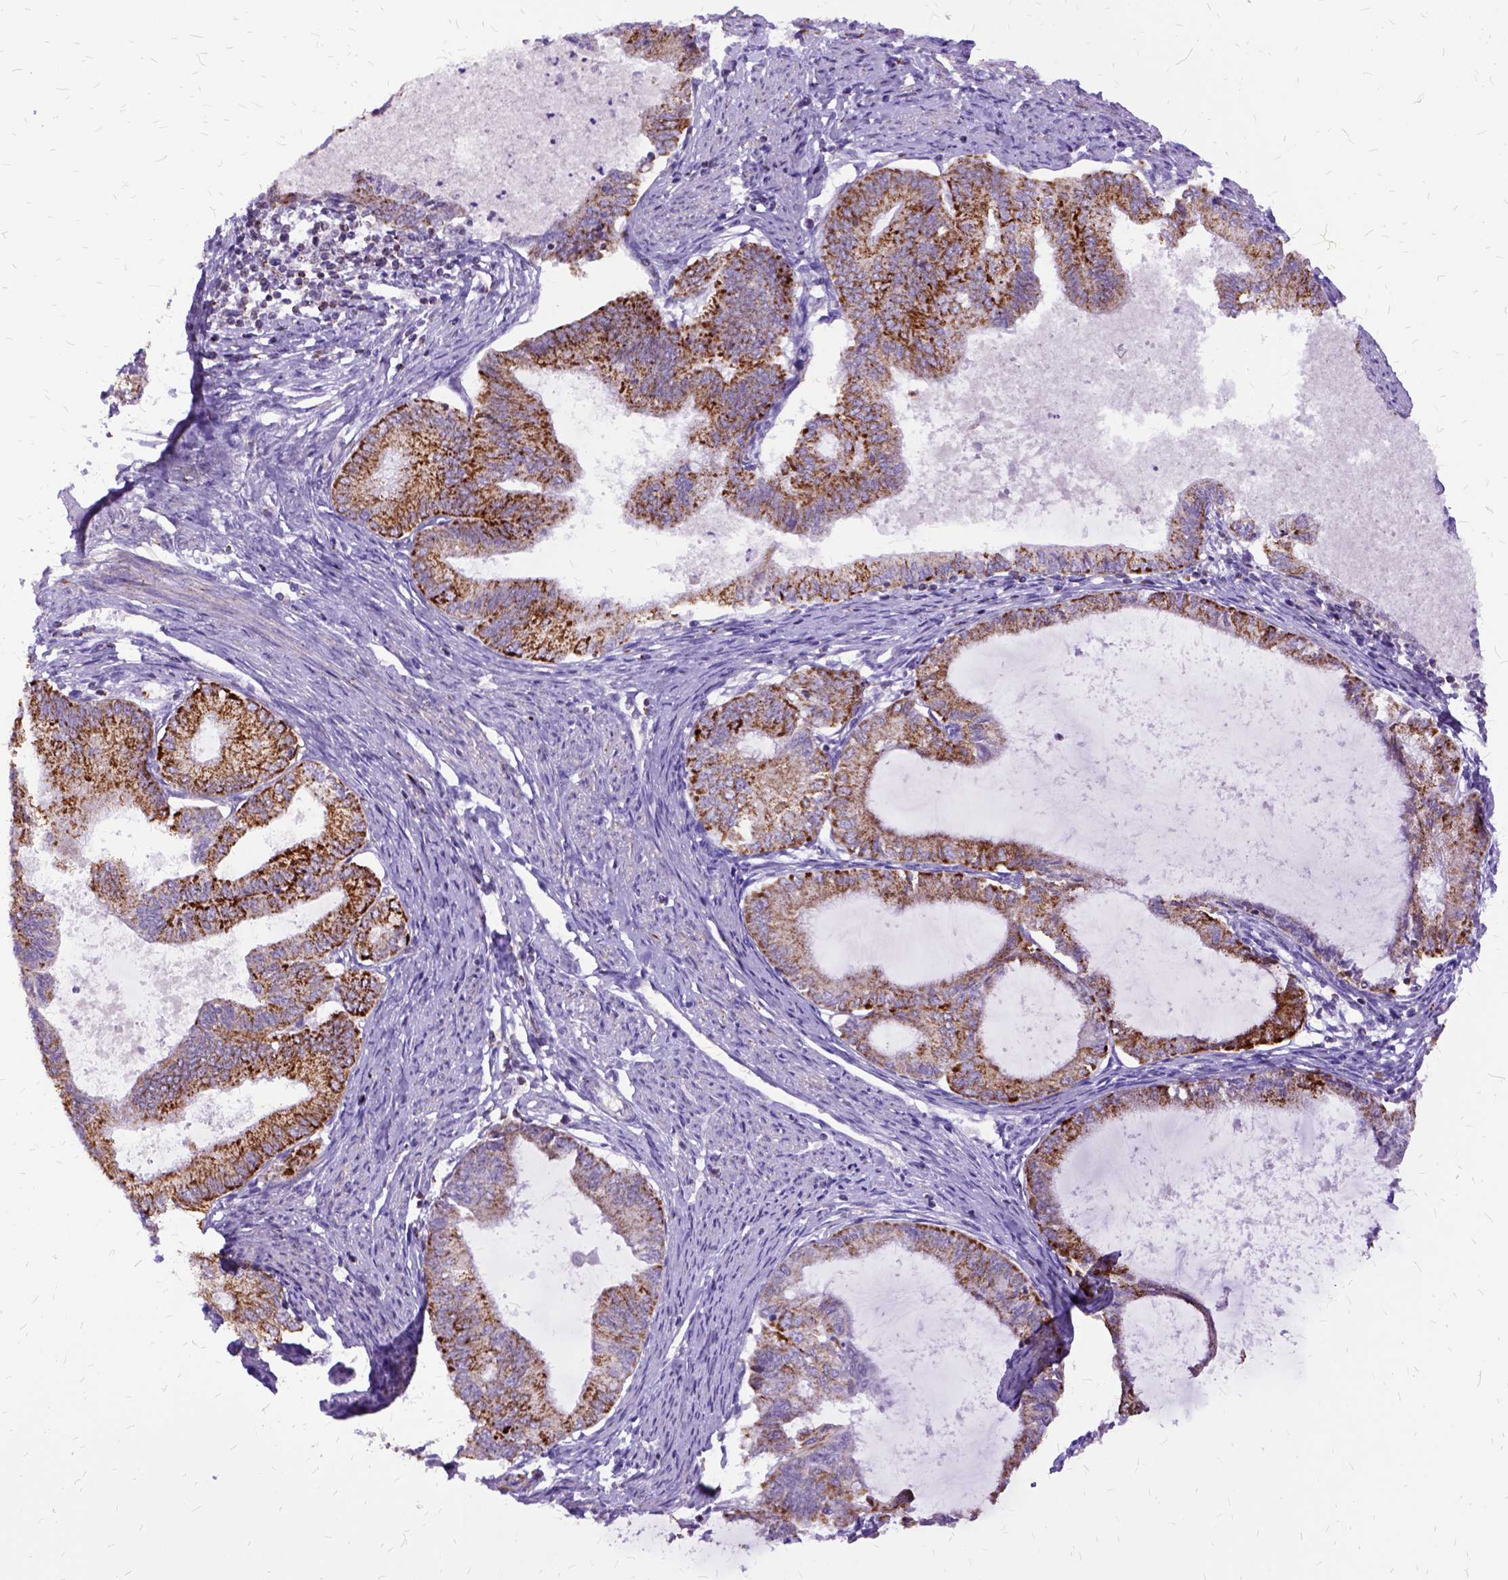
{"staining": {"intensity": "strong", "quantity": ">75%", "location": "cytoplasmic/membranous"}, "tissue": "endometrial cancer", "cell_type": "Tumor cells", "image_type": "cancer", "snomed": [{"axis": "morphology", "description": "Adenocarcinoma, NOS"}, {"axis": "topography", "description": "Endometrium"}], "caption": "Brown immunohistochemical staining in human endometrial cancer (adenocarcinoma) exhibits strong cytoplasmic/membranous positivity in approximately >75% of tumor cells.", "gene": "OXCT1", "patient": {"sex": "female", "age": 86}}